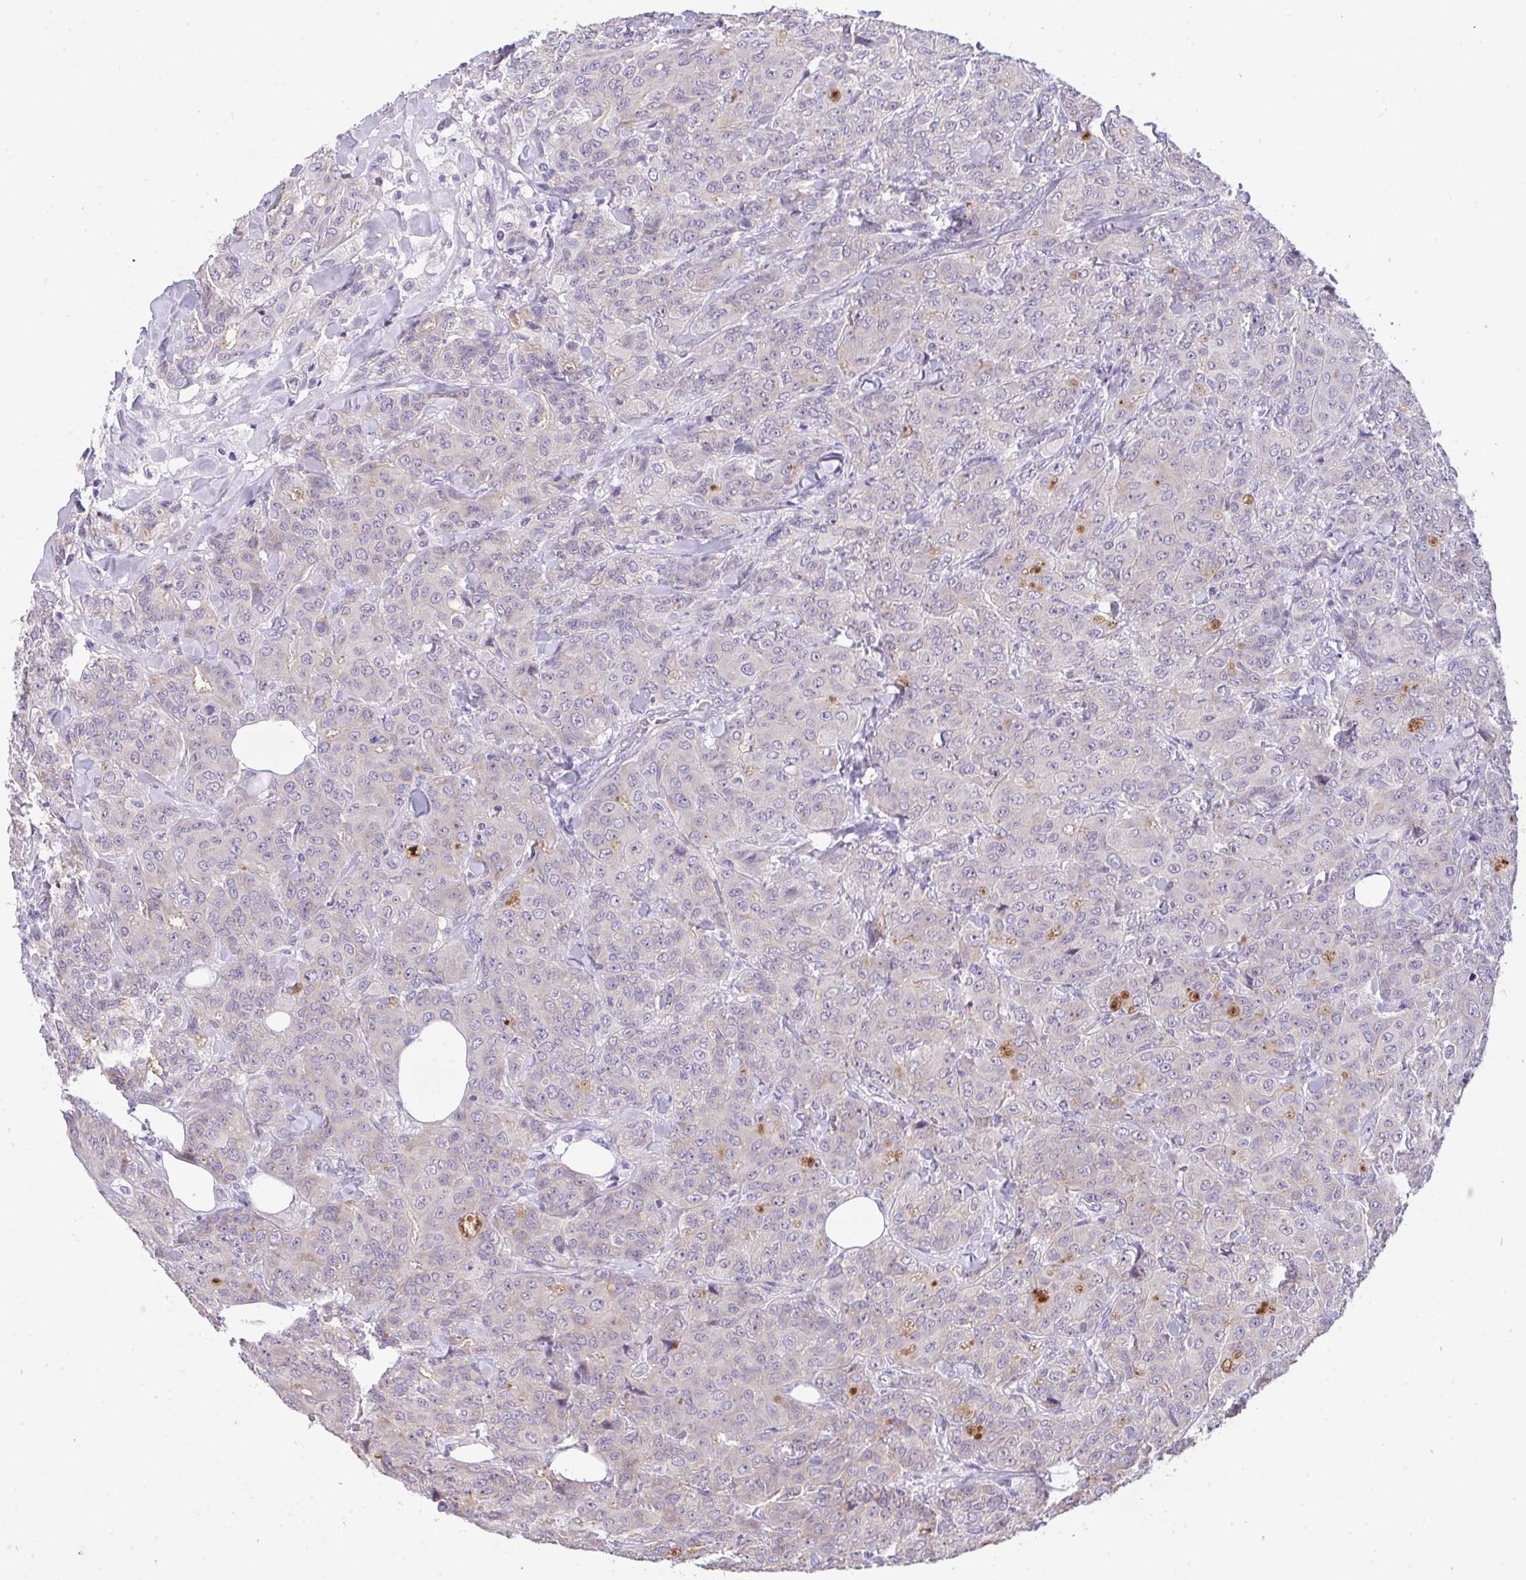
{"staining": {"intensity": "negative", "quantity": "none", "location": "none"}, "tissue": "breast cancer", "cell_type": "Tumor cells", "image_type": "cancer", "snomed": [{"axis": "morphology", "description": "Normal tissue, NOS"}, {"axis": "morphology", "description": "Duct carcinoma"}, {"axis": "topography", "description": "Breast"}], "caption": "Tumor cells are negative for brown protein staining in breast invasive ductal carcinoma. (Stains: DAB (3,3'-diaminobenzidine) immunohistochemistry (IHC) with hematoxylin counter stain, Microscopy: brightfield microscopy at high magnification).", "gene": "VGLL3", "patient": {"sex": "female", "age": 43}}